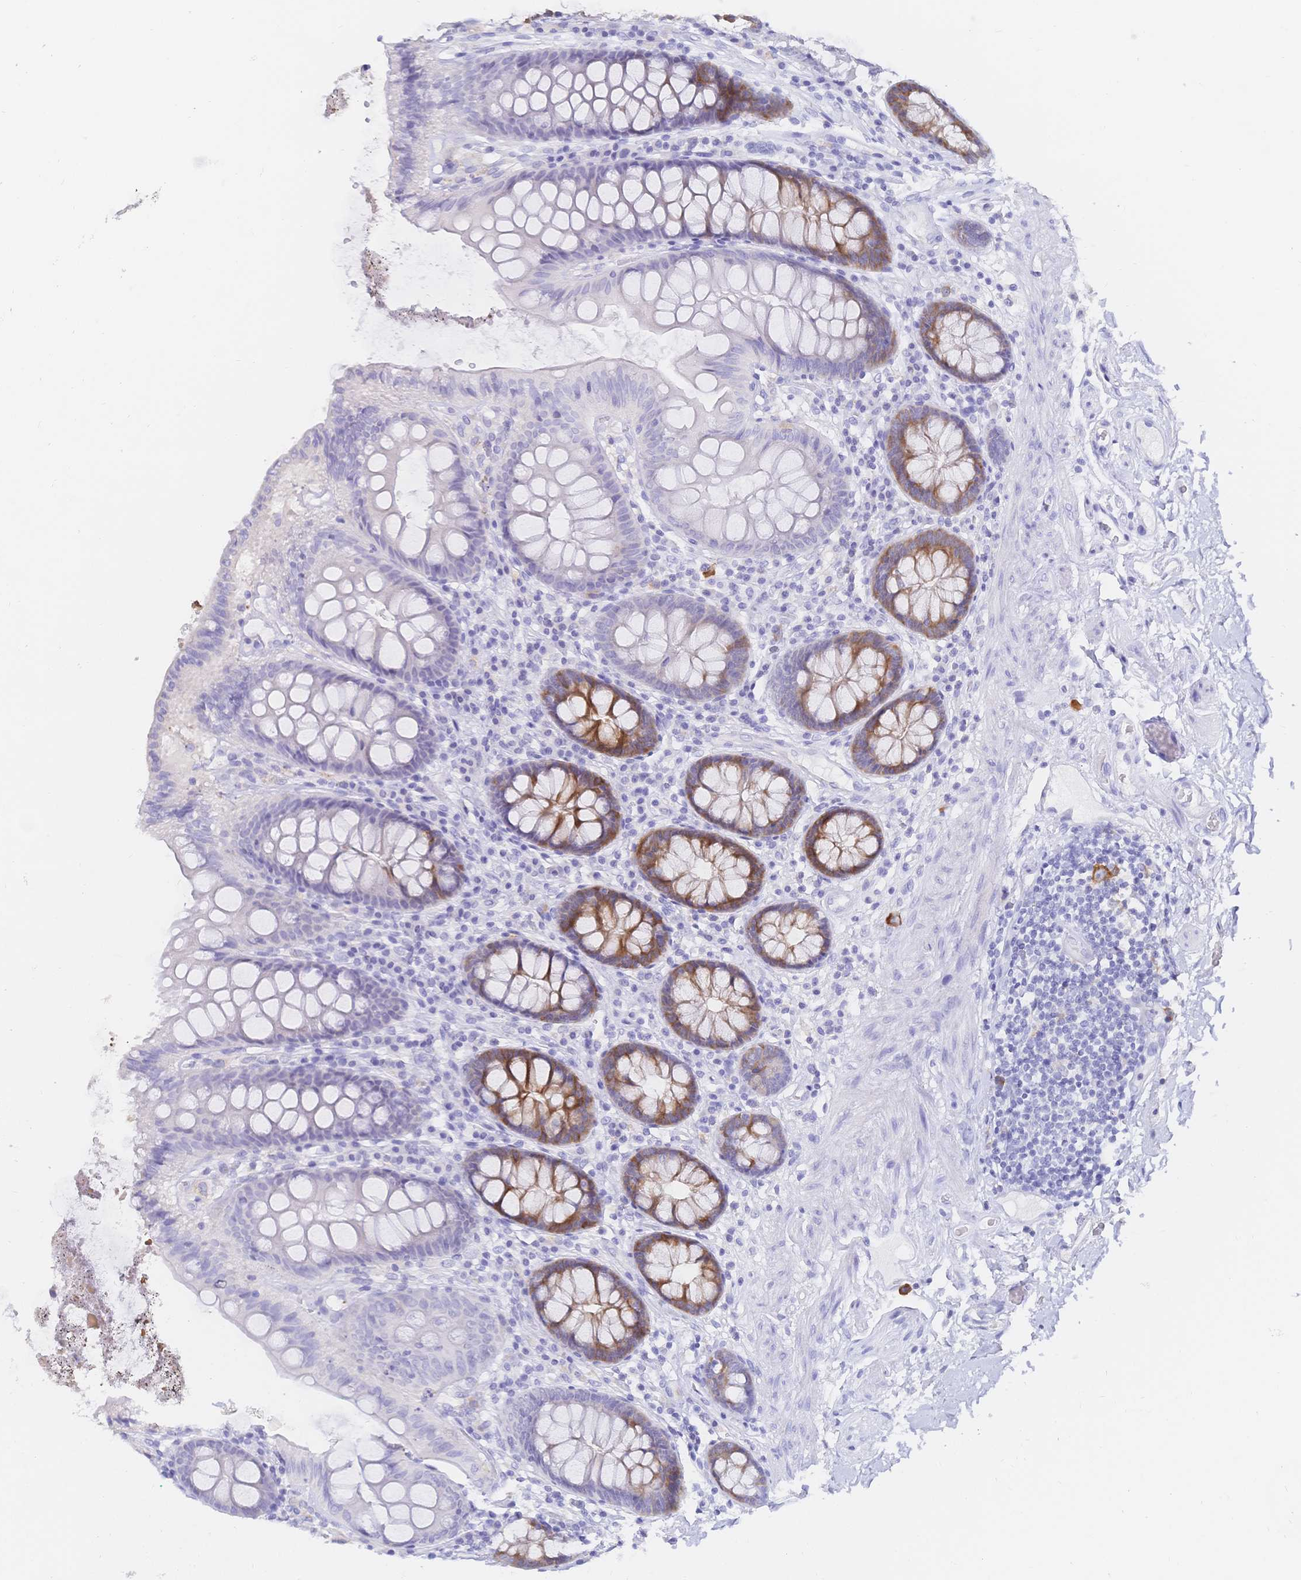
{"staining": {"intensity": "negative", "quantity": "none", "location": "none"}, "tissue": "colon", "cell_type": "Endothelial cells", "image_type": "normal", "snomed": [{"axis": "morphology", "description": "Normal tissue, NOS"}, {"axis": "topography", "description": "Colon"}], "caption": "High power microscopy micrograph of an immunohistochemistry image of unremarkable colon, revealing no significant expression in endothelial cells. The staining was performed using DAB to visualize the protein expression in brown, while the nuclei were stained in blue with hematoxylin (Magnification: 20x).", "gene": "RRM1", "patient": {"sex": "male", "age": 84}}